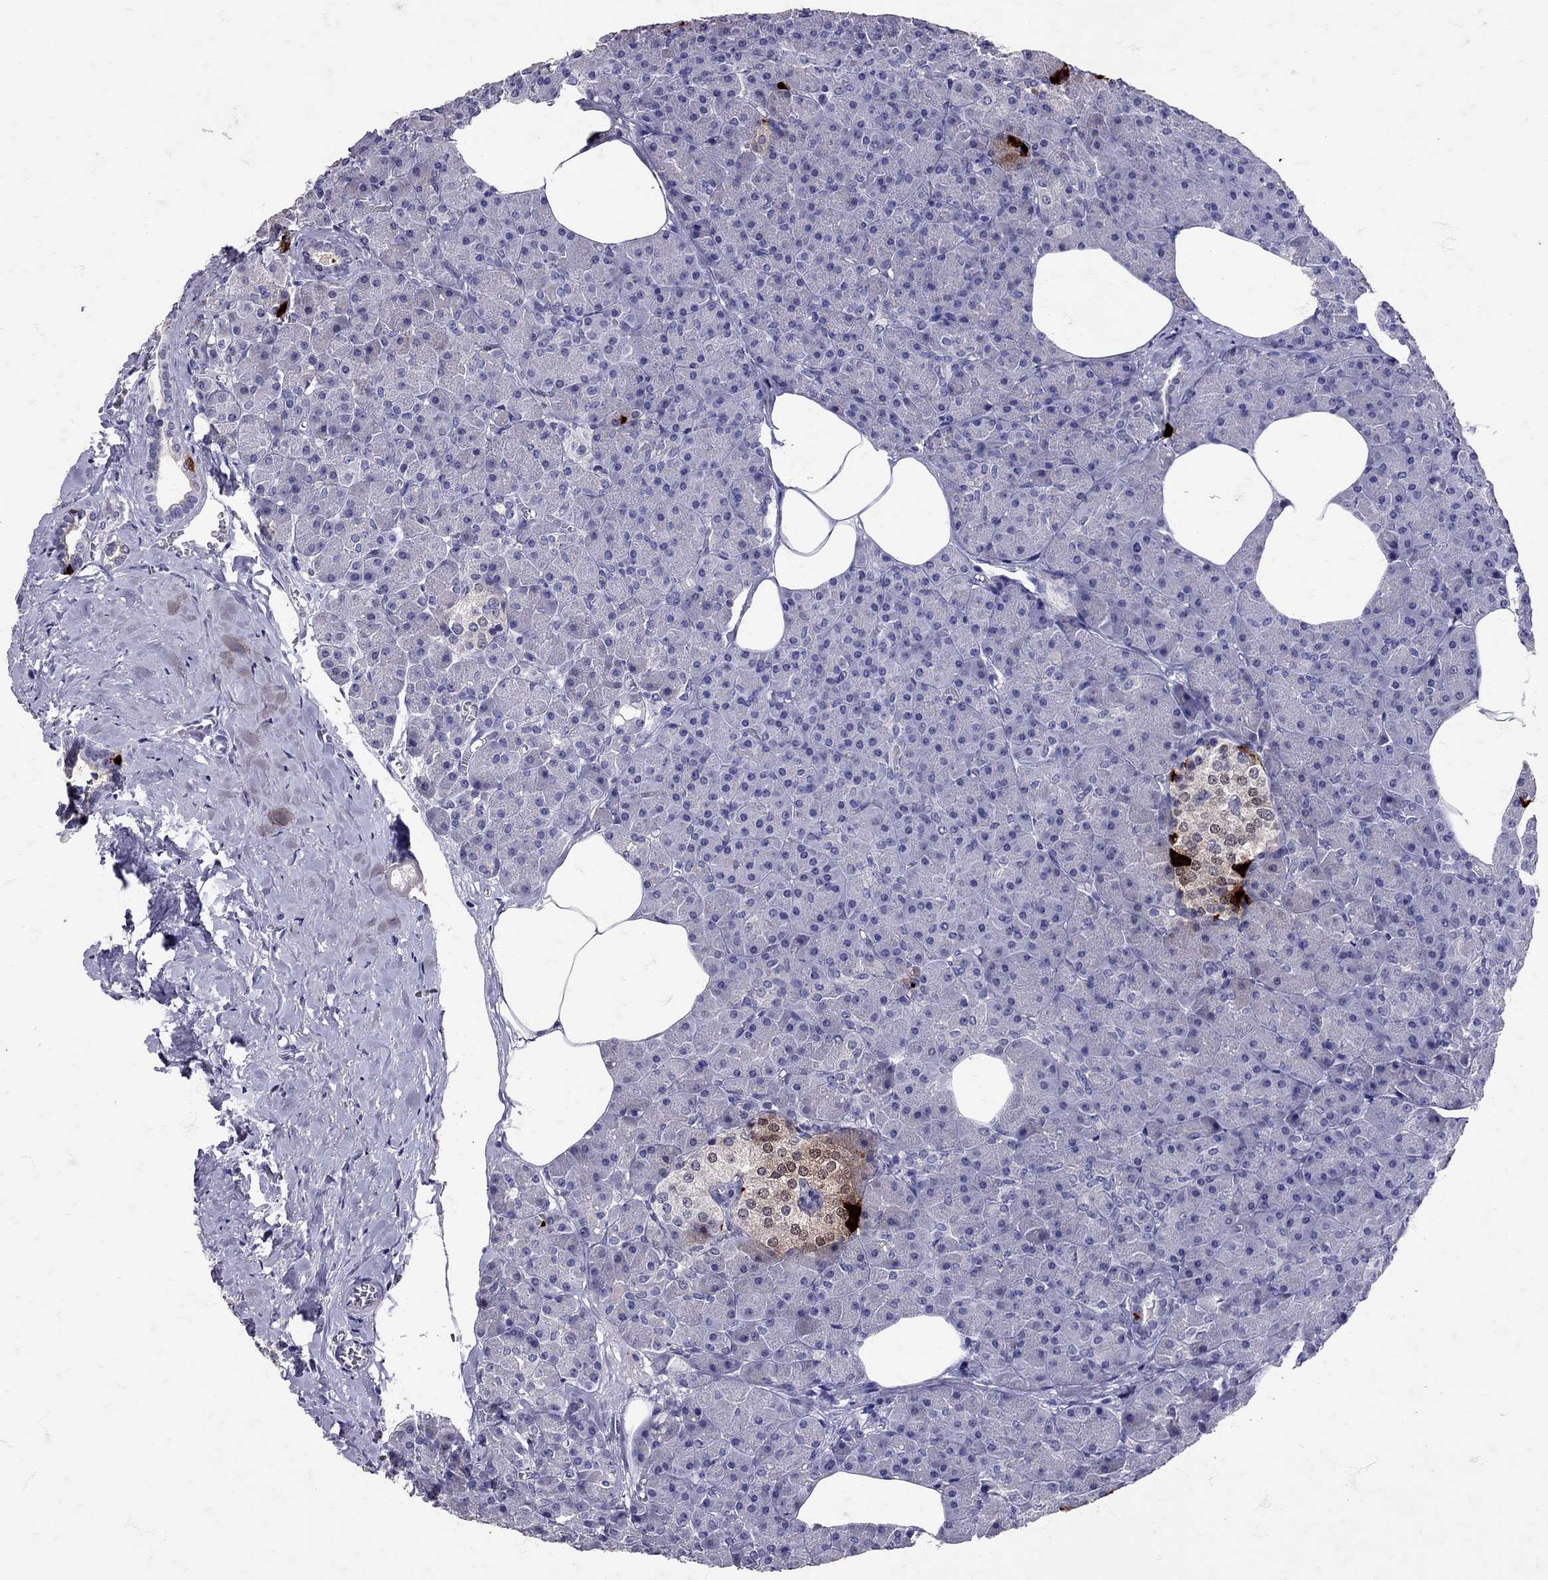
{"staining": {"intensity": "negative", "quantity": "none", "location": "none"}, "tissue": "pancreas", "cell_type": "Exocrine glandular cells", "image_type": "normal", "snomed": [{"axis": "morphology", "description": "Normal tissue, NOS"}, {"axis": "topography", "description": "Pancreas"}], "caption": "Immunohistochemistry (IHC) histopathology image of unremarkable pancreas: pancreas stained with DAB exhibits no significant protein staining in exocrine glandular cells.", "gene": "SST", "patient": {"sex": "female", "age": 45}}